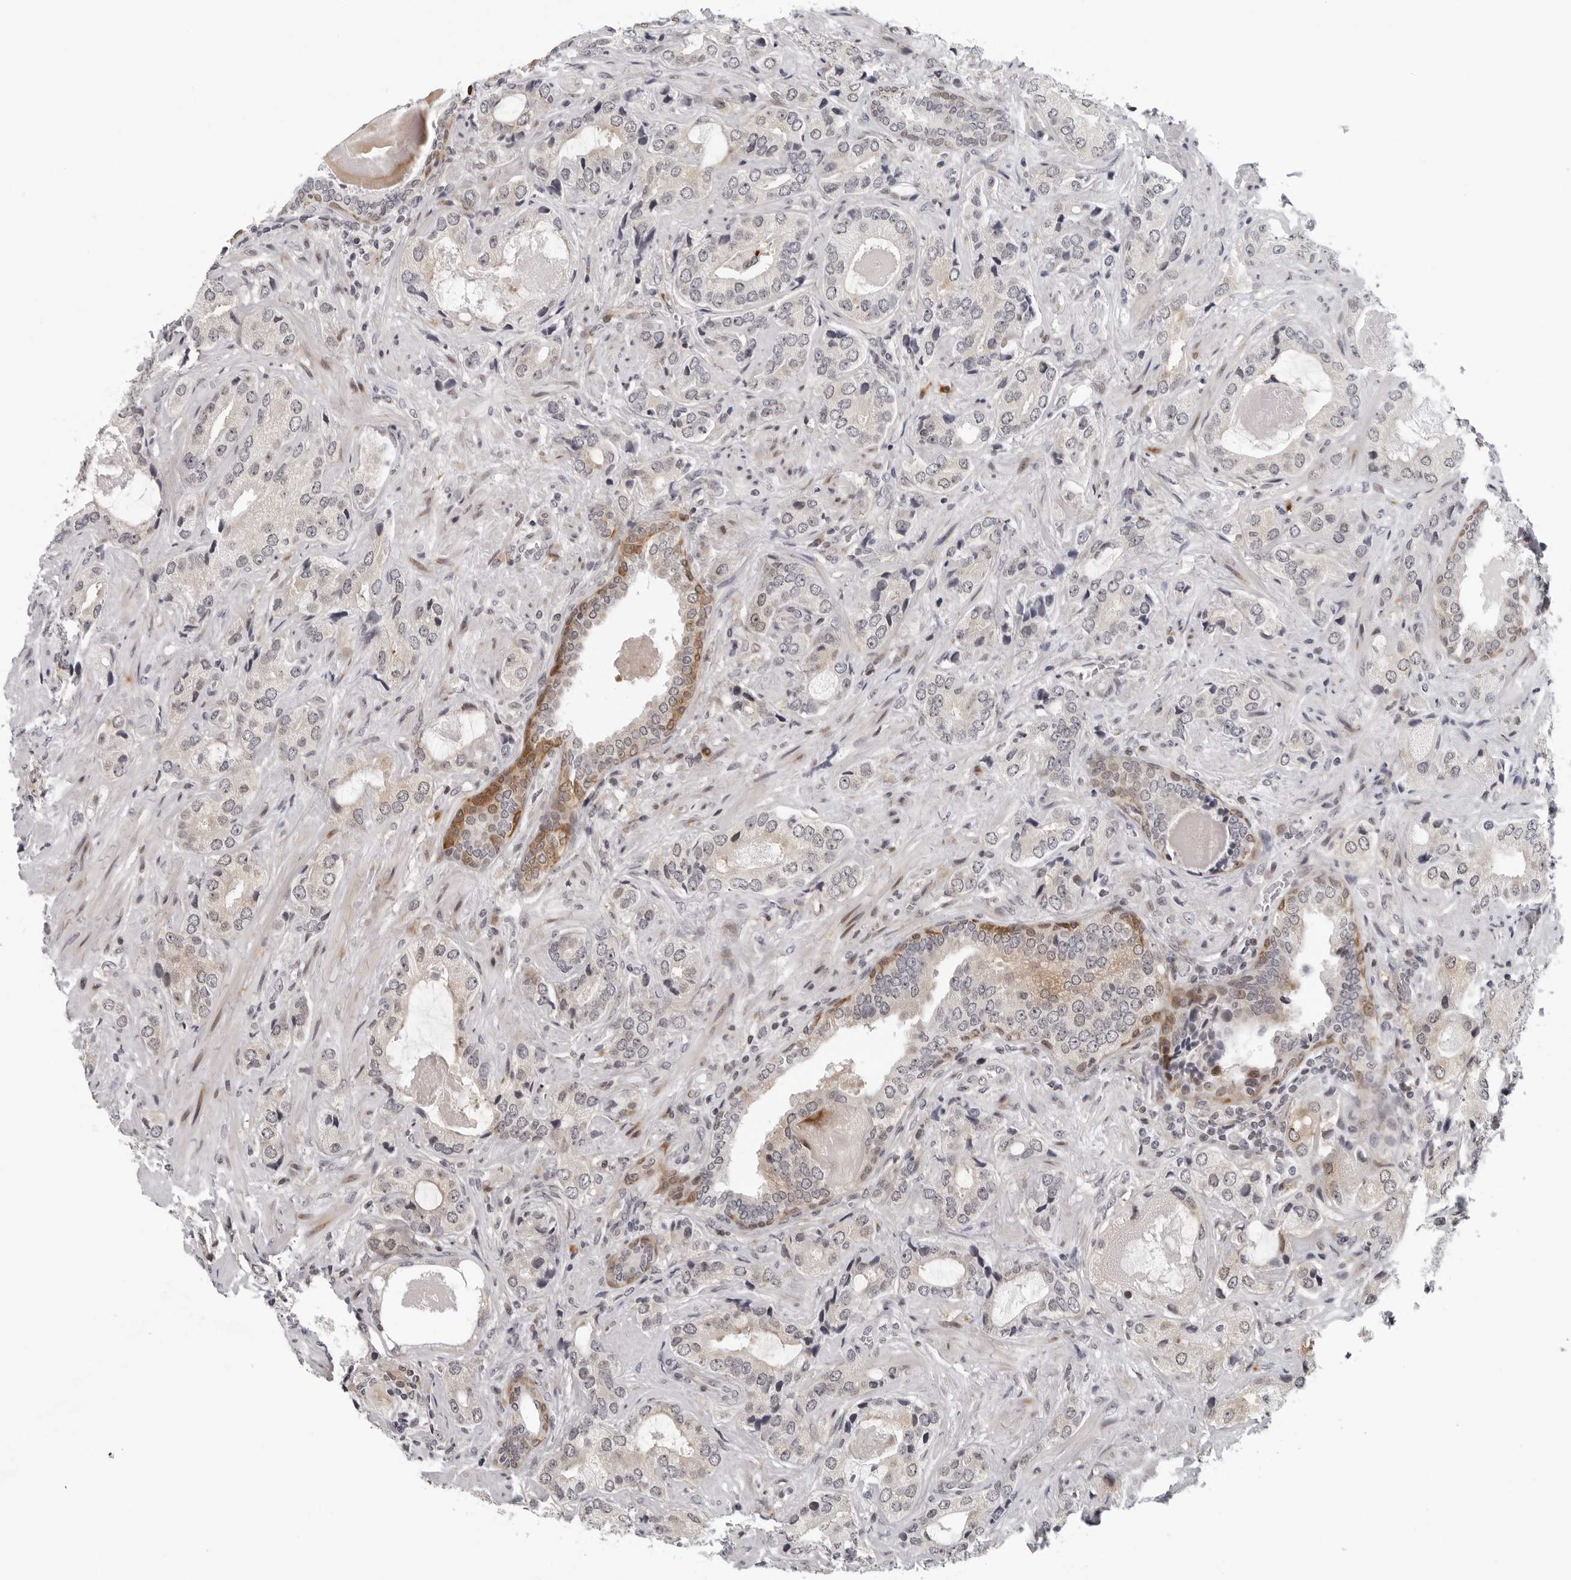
{"staining": {"intensity": "weak", "quantity": "<25%", "location": "cytoplasmic/membranous"}, "tissue": "prostate cancer", "cell_type": "Tumor cells", "image_type": "cancer", "snomed": [{"axis": "morphology", "description": "Normal tissue, NOS"}, {"axis": "morphology", "description": "Adenocarcinoma, High grade"}, {"axis": "topography", "description": "Prostate"}, {"axis": "topography", "description": "Peripheral nerve tissue"}], "caption": "Prostate cancer was stained to show a protein in brown. There is no significant expression in tumor cells.", "gene": "PIP4K2C", "patient": {"sex": "male", "age": 59}}